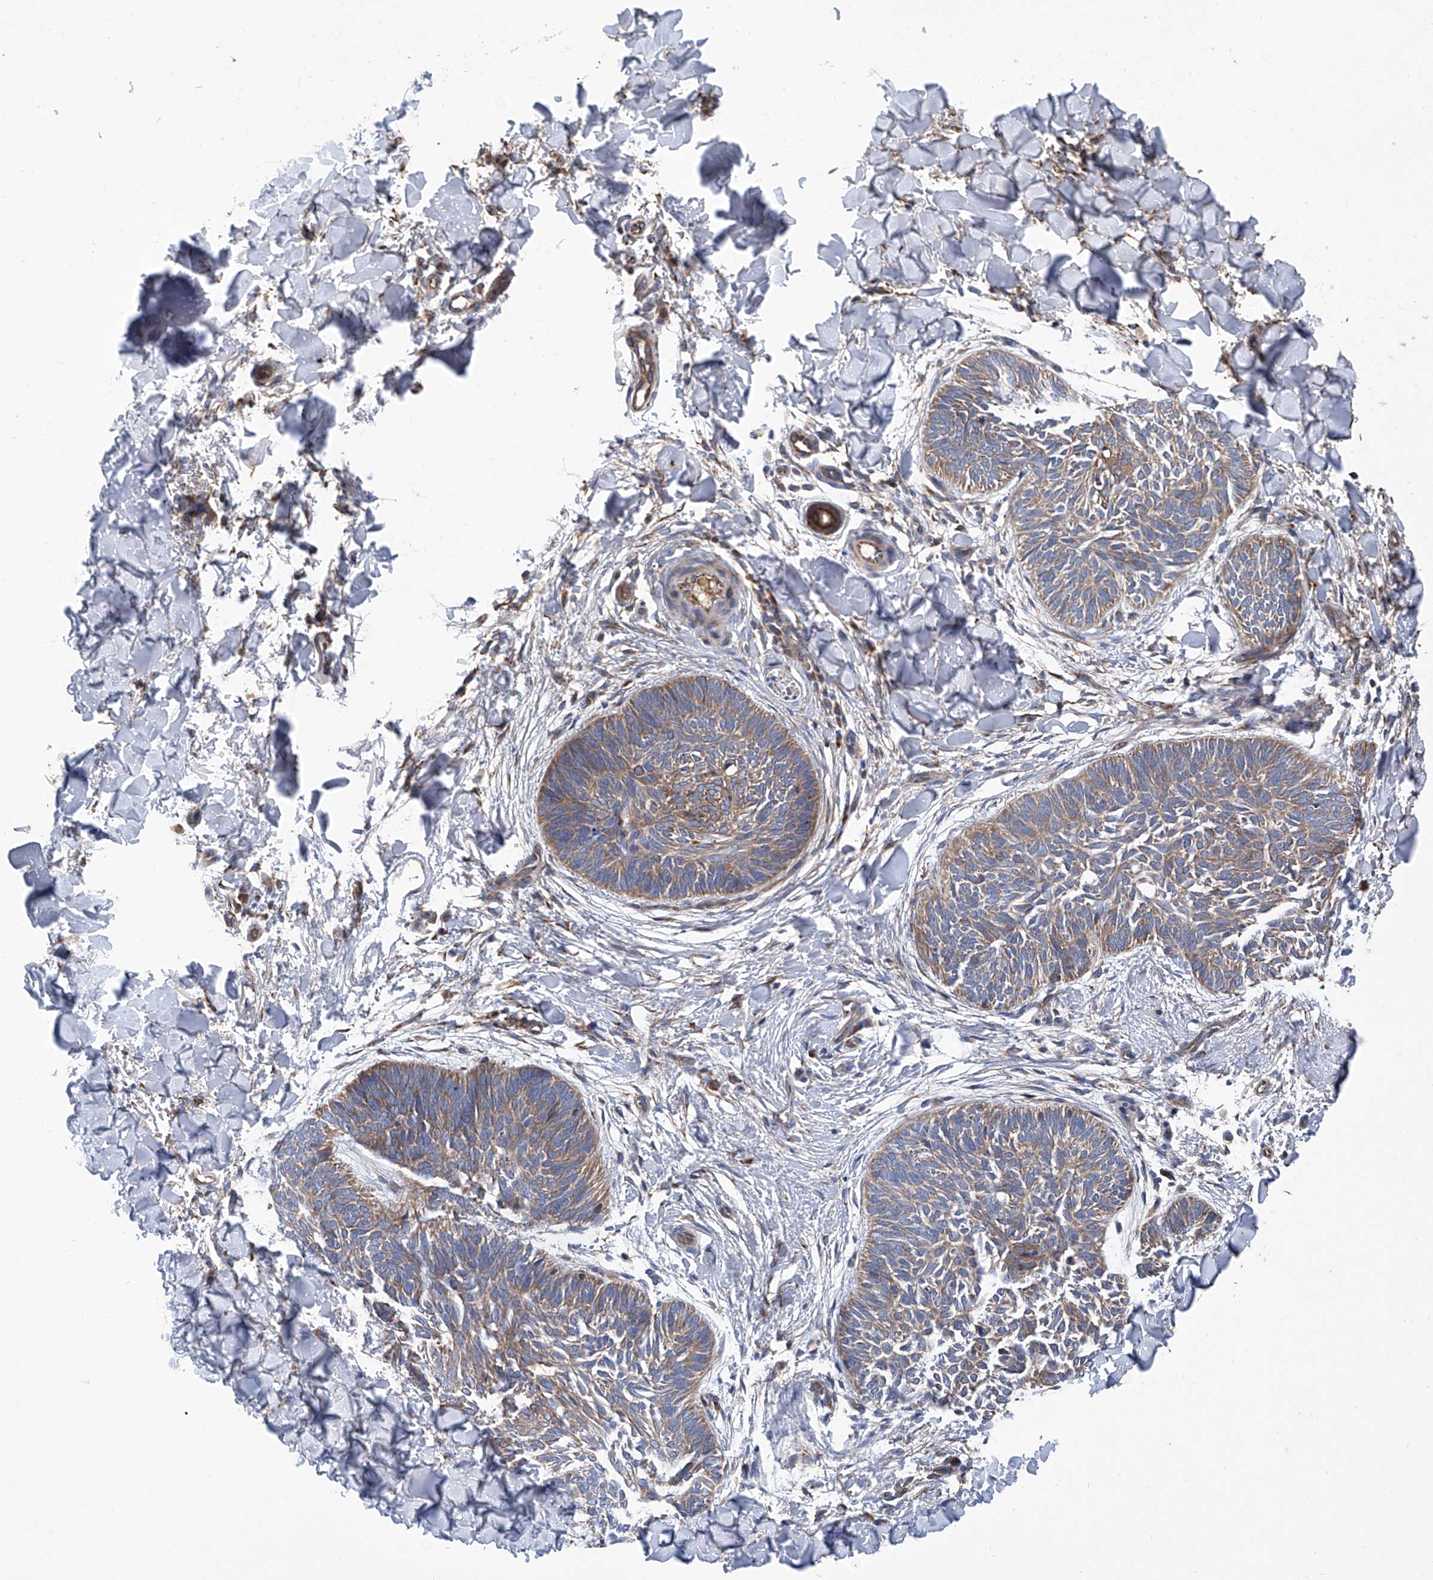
{"staining": {"intensity": "moderate", "quantity": "25%-75%", "location": "cytoplasmic/membranous"}, "tissue": "skin cancer", "cell_type": "Tumor cells", "image_type": "cancer", "snomed": [{"axis": "morphology", "description": "Normal tissue, NOS"}, {"axis": "morphology", "description": "Basal cell carcinoma"}, {"axis": "topography", "description": "Skin"}], "caption": "Skin basal cell carcinoma stained with DAB (3,3'-diaminobenzidine) immunohistochemistry (IHC) exhibits medium levels of moderate cytoplasmic/membranous expression in approximately 25%-75% of tumor cells. The staining was performed using DAB (3,3'-diaminobenzidine) to visualize the protein expression in brown, while the nuclei were stained in blue with hematoxylin (Magnification: 20x).", "gene": "ASCC3", "patient": {"sex": "male", "age": 50}}